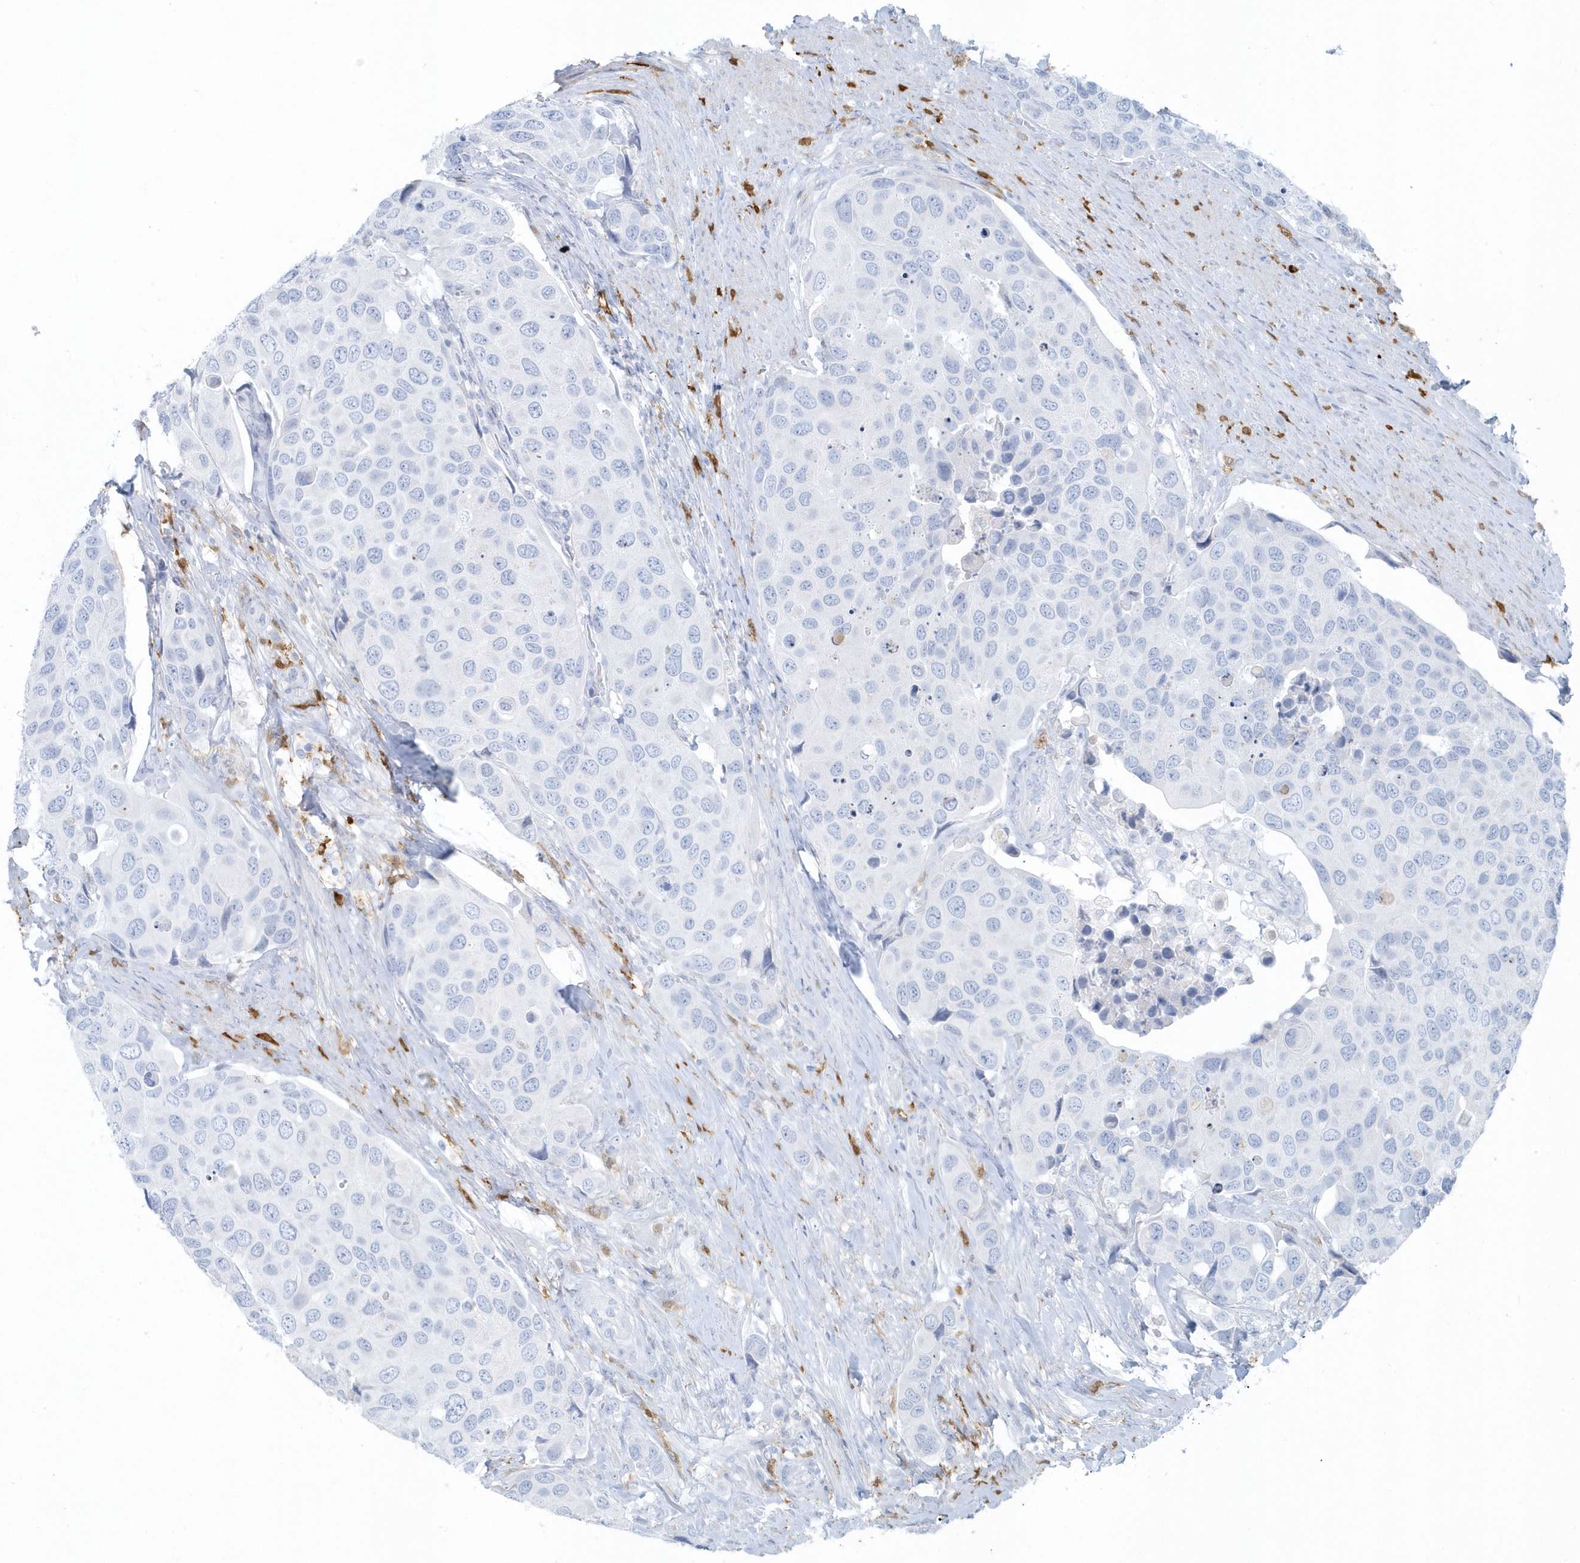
{"staining": {"intensity": "negative", "quantity": "none", "location": "none"}, "tissue": "urothelial cancer", "cell_type": "Tumor cells", "image_type": "cancer", "snomed": [{"axis": "morphology", "description": "Urothelial carcinoma, High grade"}, {"axis": "topography", "description": "Urinary bladder"}], "caption": "Tumor cells show no significant positivity in urothelial cancer.", "gene": "FAM98A", "patient": {"sex": "male", "age": 74}}